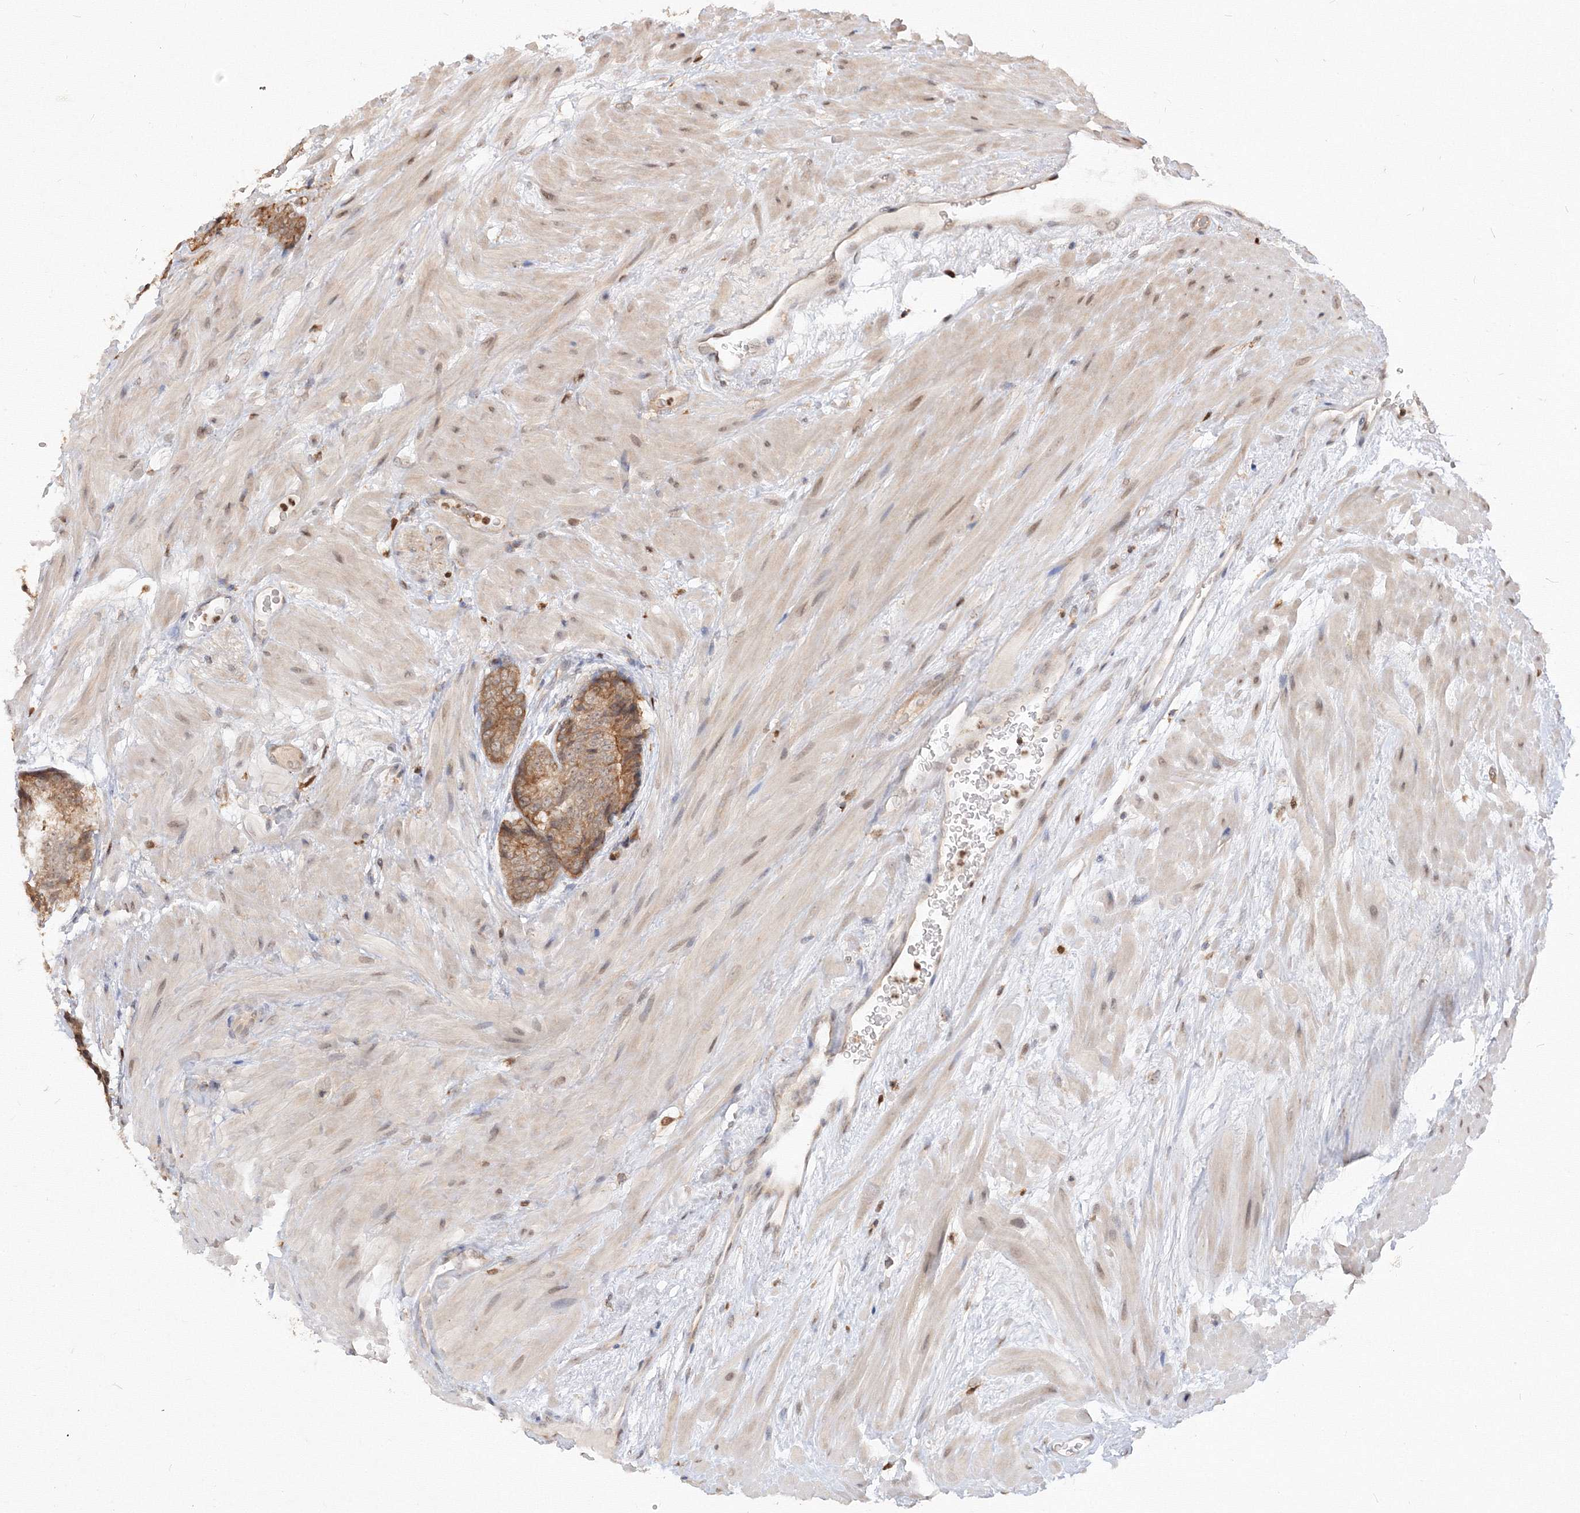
{"staining": {"intensity": "moderate", "quantity": ">75%", "location": "cytoplasmic/membranous"}, "tissue": "prostate cancer", "cell_type": "Tumor cells", "image_type": "cancer", "snomed": [{"axis": "morphology", "description": "Adenocarcinoma, High grade"}, {"axis": "topography", "description": "Prostate"}], "caption": "Immunohistochemistry (IHC) image of prostate cancer (adenocarcinoma (high-grade)) stained for a protein (brown), which exhibits medium levels of moderate cytoplasmic/membranous expression in about >75% of tumor cells.", "gene": "TMEM50B", "patient": {"sex": "male", "age": 61}}